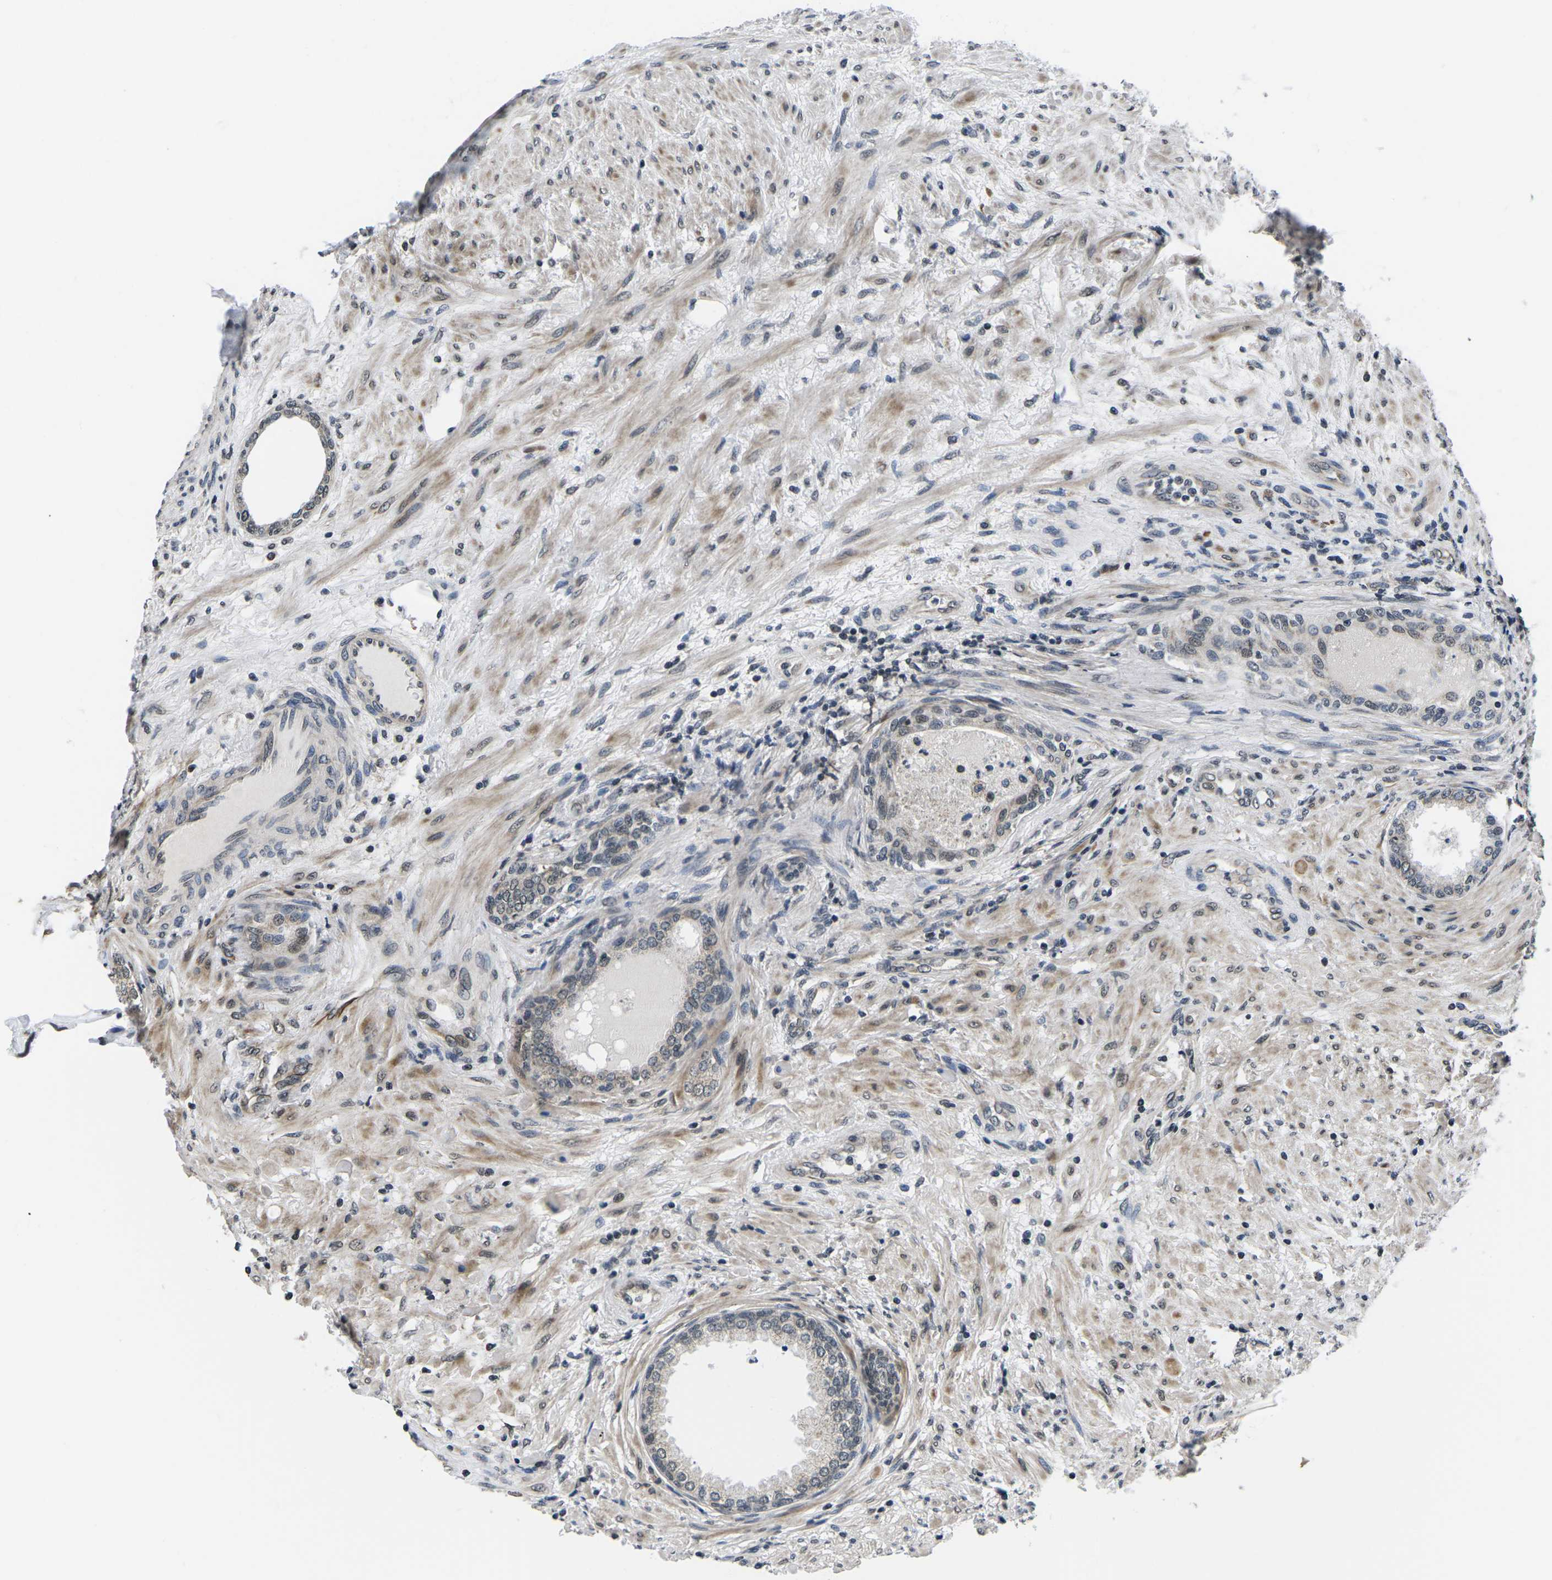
{"staining": {"intensity": "weak", "quantity": "25%-75%", "location": "nuclear"}, "tissue": "prostate", "cell_type": "Glandular cells", "image_type": "normal", "snomed": [{"axis": "morphology", "description": "Normal tissue, NOS"}, {"axis": "topography", "description": "Prostate"}], "caption": "A brown stain shows weak nuclear positivity of a protein in glandular cells of benign prostate. The staining is performed using DAB brown chromogen to label protein expression. The nuclei are counter-stained blue using hematoxylin.", "gene": "CCNE1", "patient": {"sex": "male", "age": 76}}